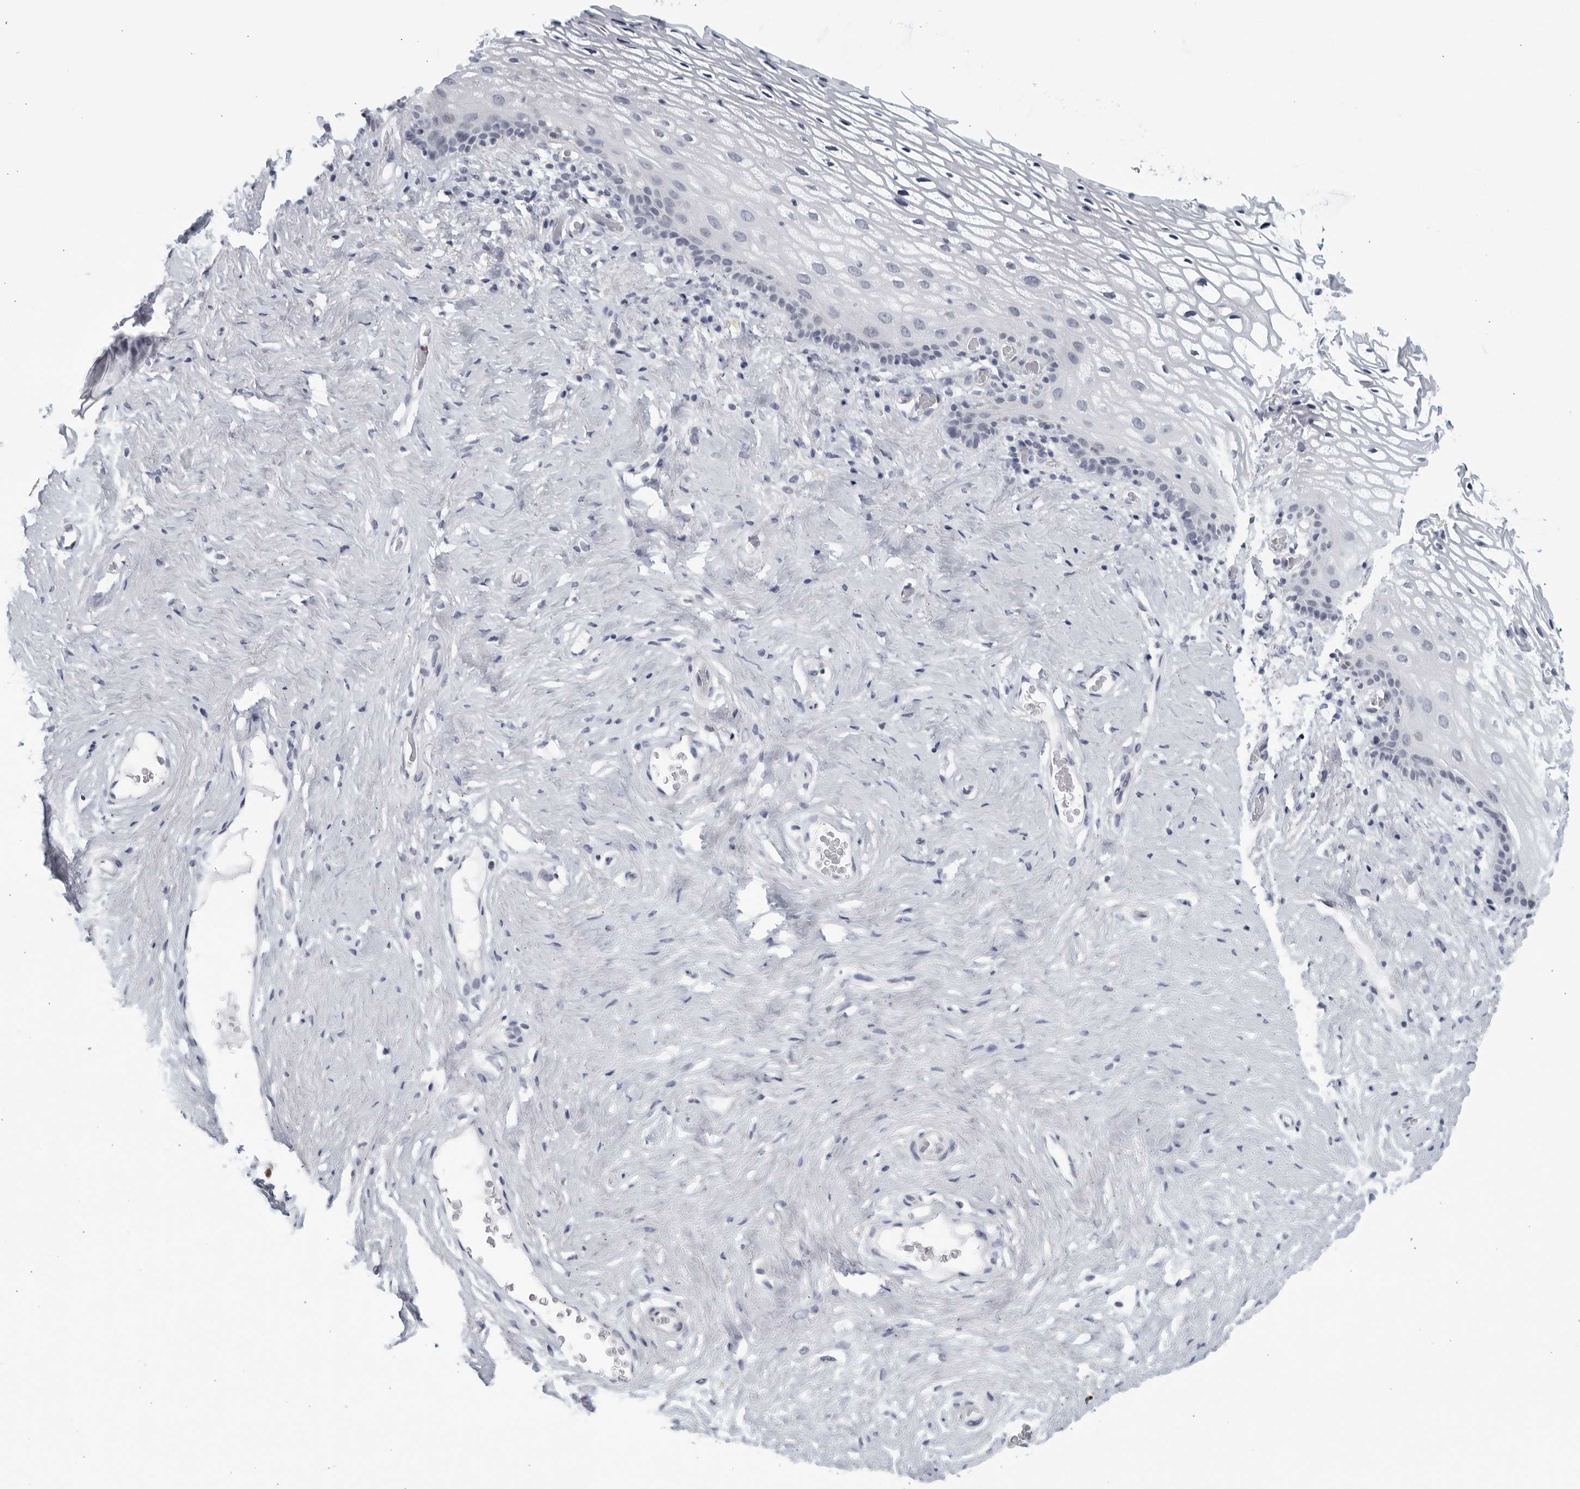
{"staining": {"intensity": "negative", "quantity": "none", "location": "none"}, "tissue": "vagina", "cell_type": "Squamous epithelial cells", "image_type": "normal", "snomed": [{"axis": "morphology", "description": "Normal tissue, NOS"}, {"axis": "morphology", "description": "Adenocarcinoma, NOS"}, {"axis": "topography", "description": "Rectum"}, {"axis": "topography", "description": "Vagina"}], "caption": "DAB immunohistochemical staining of normal human vagina shows no significant expression in squamous epithelial cells. Brightfield microscopy of immunohistochemistry stained with DAB (3,3'-diaminobenzidine) (brown) and hematoxylin (blue), captured at high magnification.", "gene": "KLK7", "patient": {"sex": "female", "age": 71}}